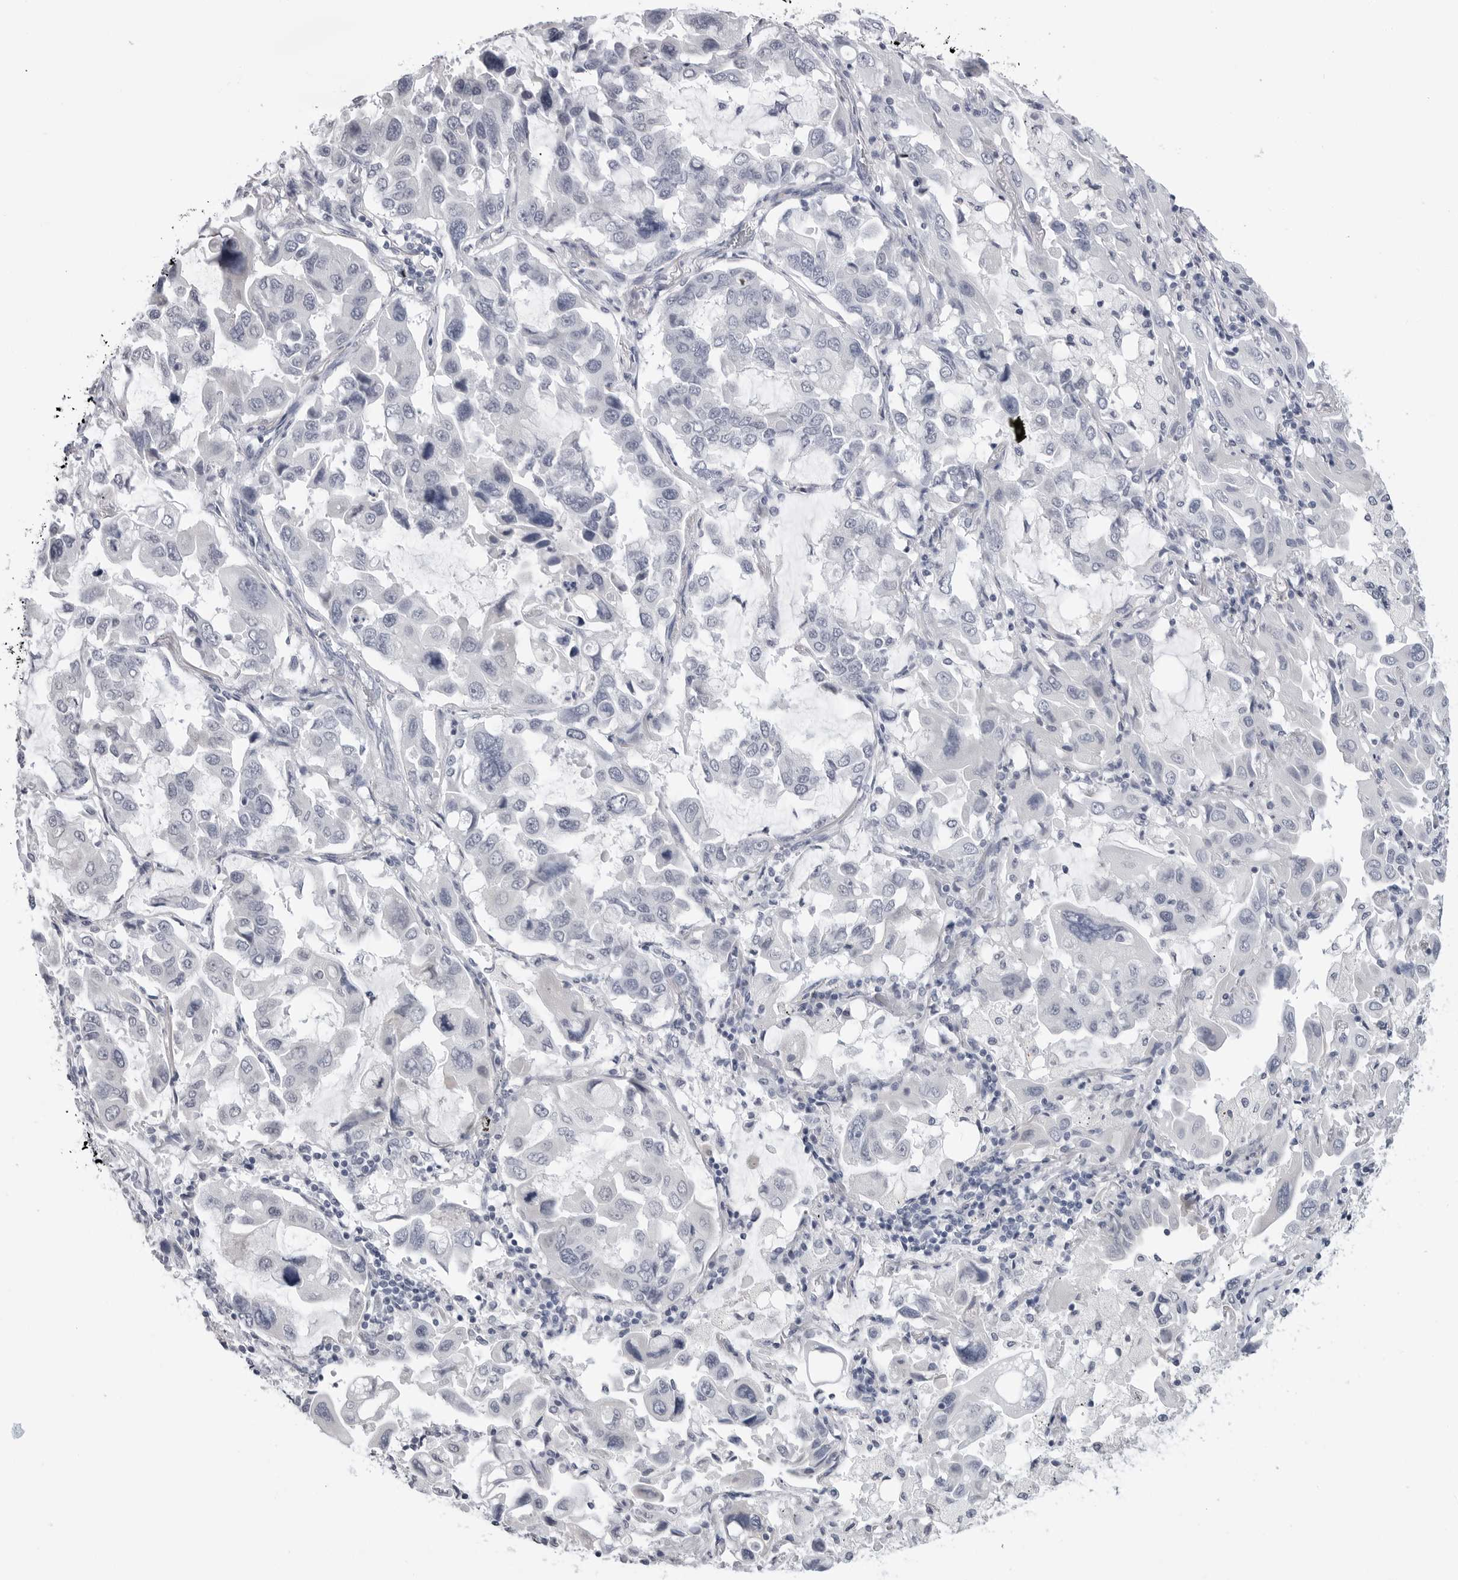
{"staining": {"intensity": "negative", "quantity": "none", "location": "none"}, "tissue": "lung cancer", "cell_type": "Tumor cells", "image_type": "cancer", "snomed": [{"axis": "morphology", "description": "Adenocarcinoma, NOS"}, {"axis": "topography", "description": "Lung"}], "caption": "Protein analysis of lung cancer (adenocarcinoma) displays no significant positivity in tumor cells.", "gene": "PGA3", "patient": {"sex": "male", "age": 64}}